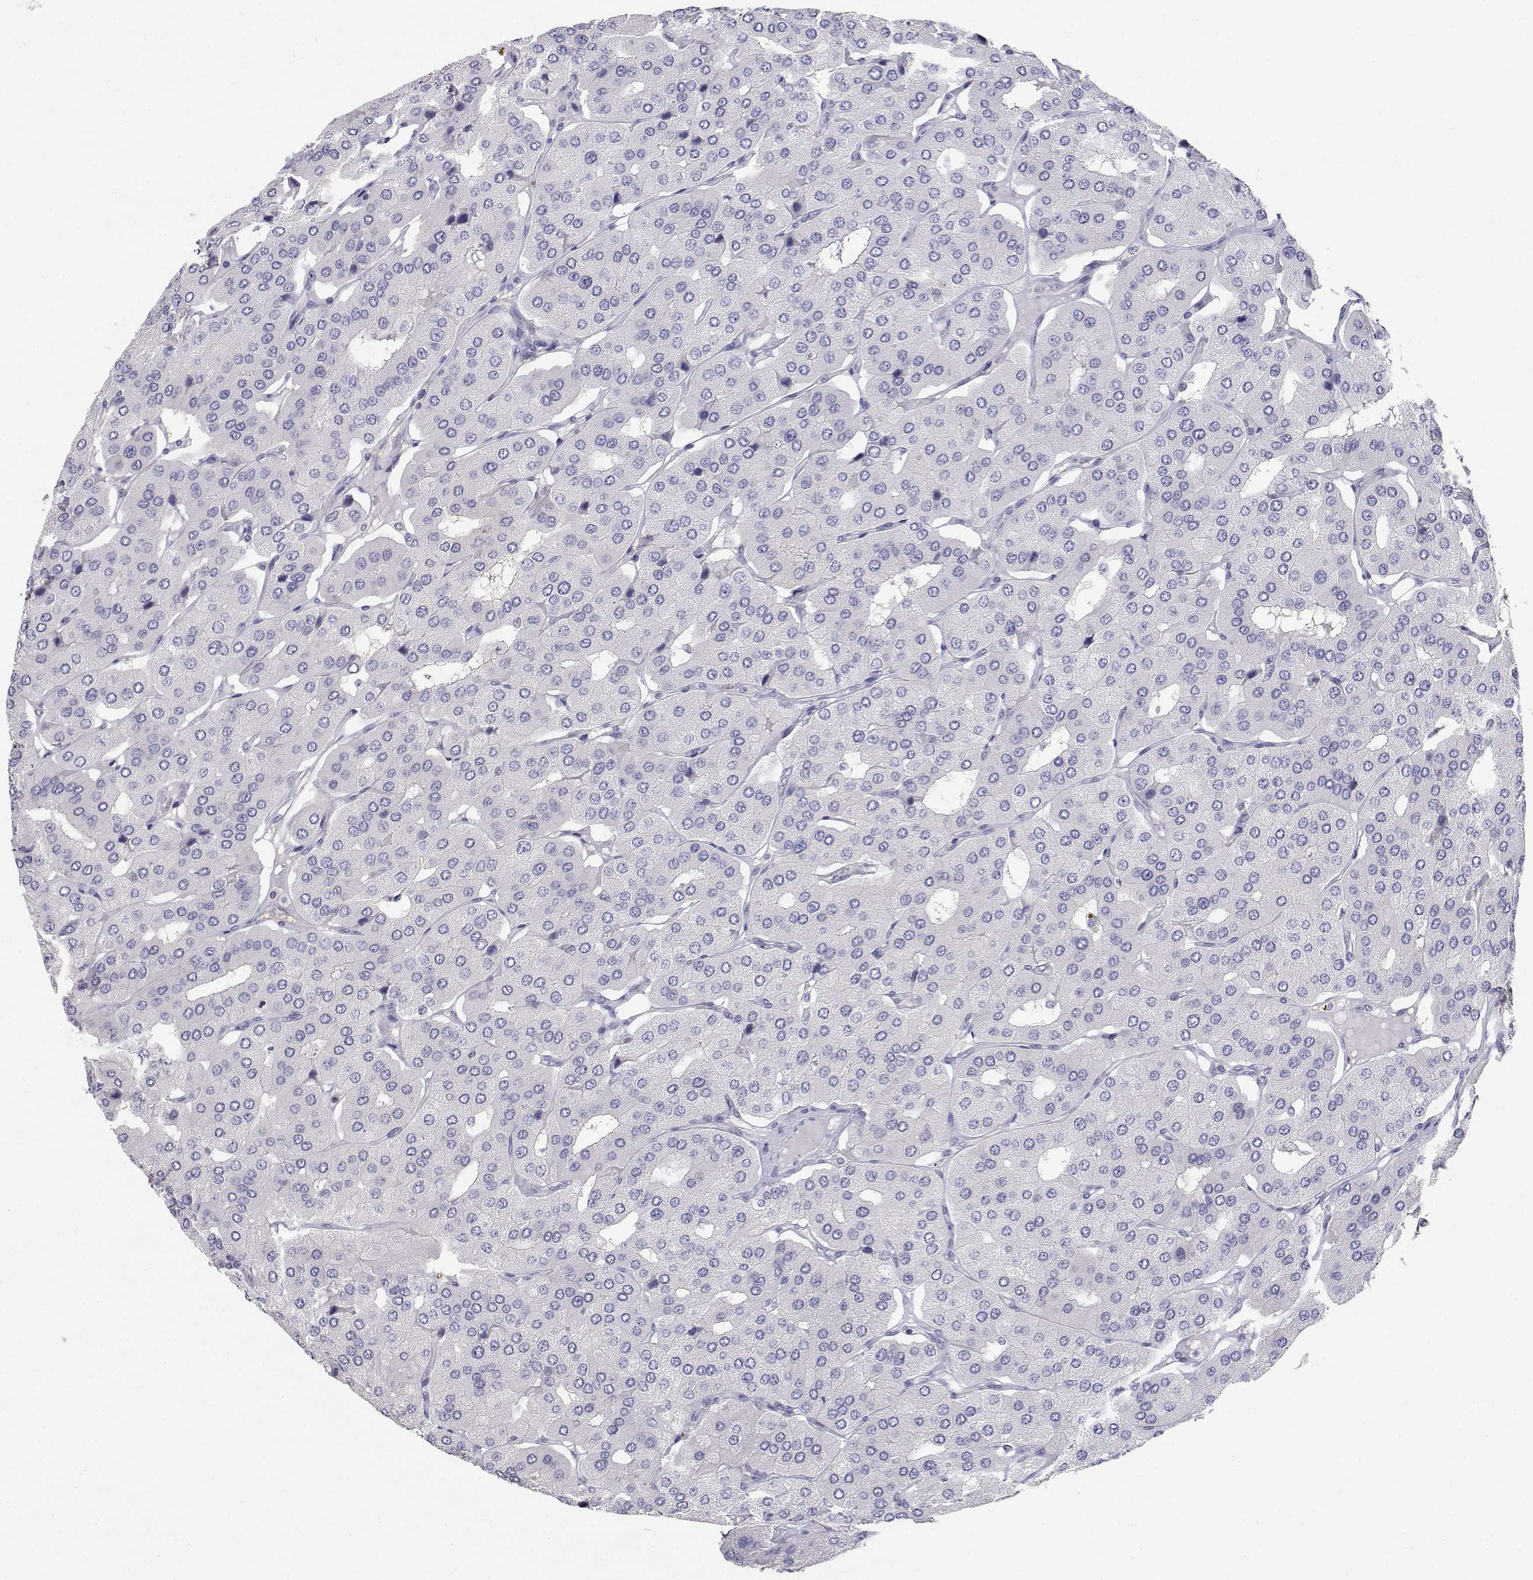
{"staining": {"intensity": "negative", "quantity": "none", "location": "none"}, "tissue": "parathyroid gland", "cell_type": "Glandular cells", "image_type": "normal", "snomed": [{"axis": "morphology", "description": "Normal tissue, NOS"}, {"axis": "morphology", "description": "Adenoma, NOS"}, {"axis": "topography", "description": "Parathyroid gland"}], "caption": "The image displays no staining of glandular cells in normal parathyroid gland.", "gene": "ADA", "patient": {"sex": "female", "age": 86}}